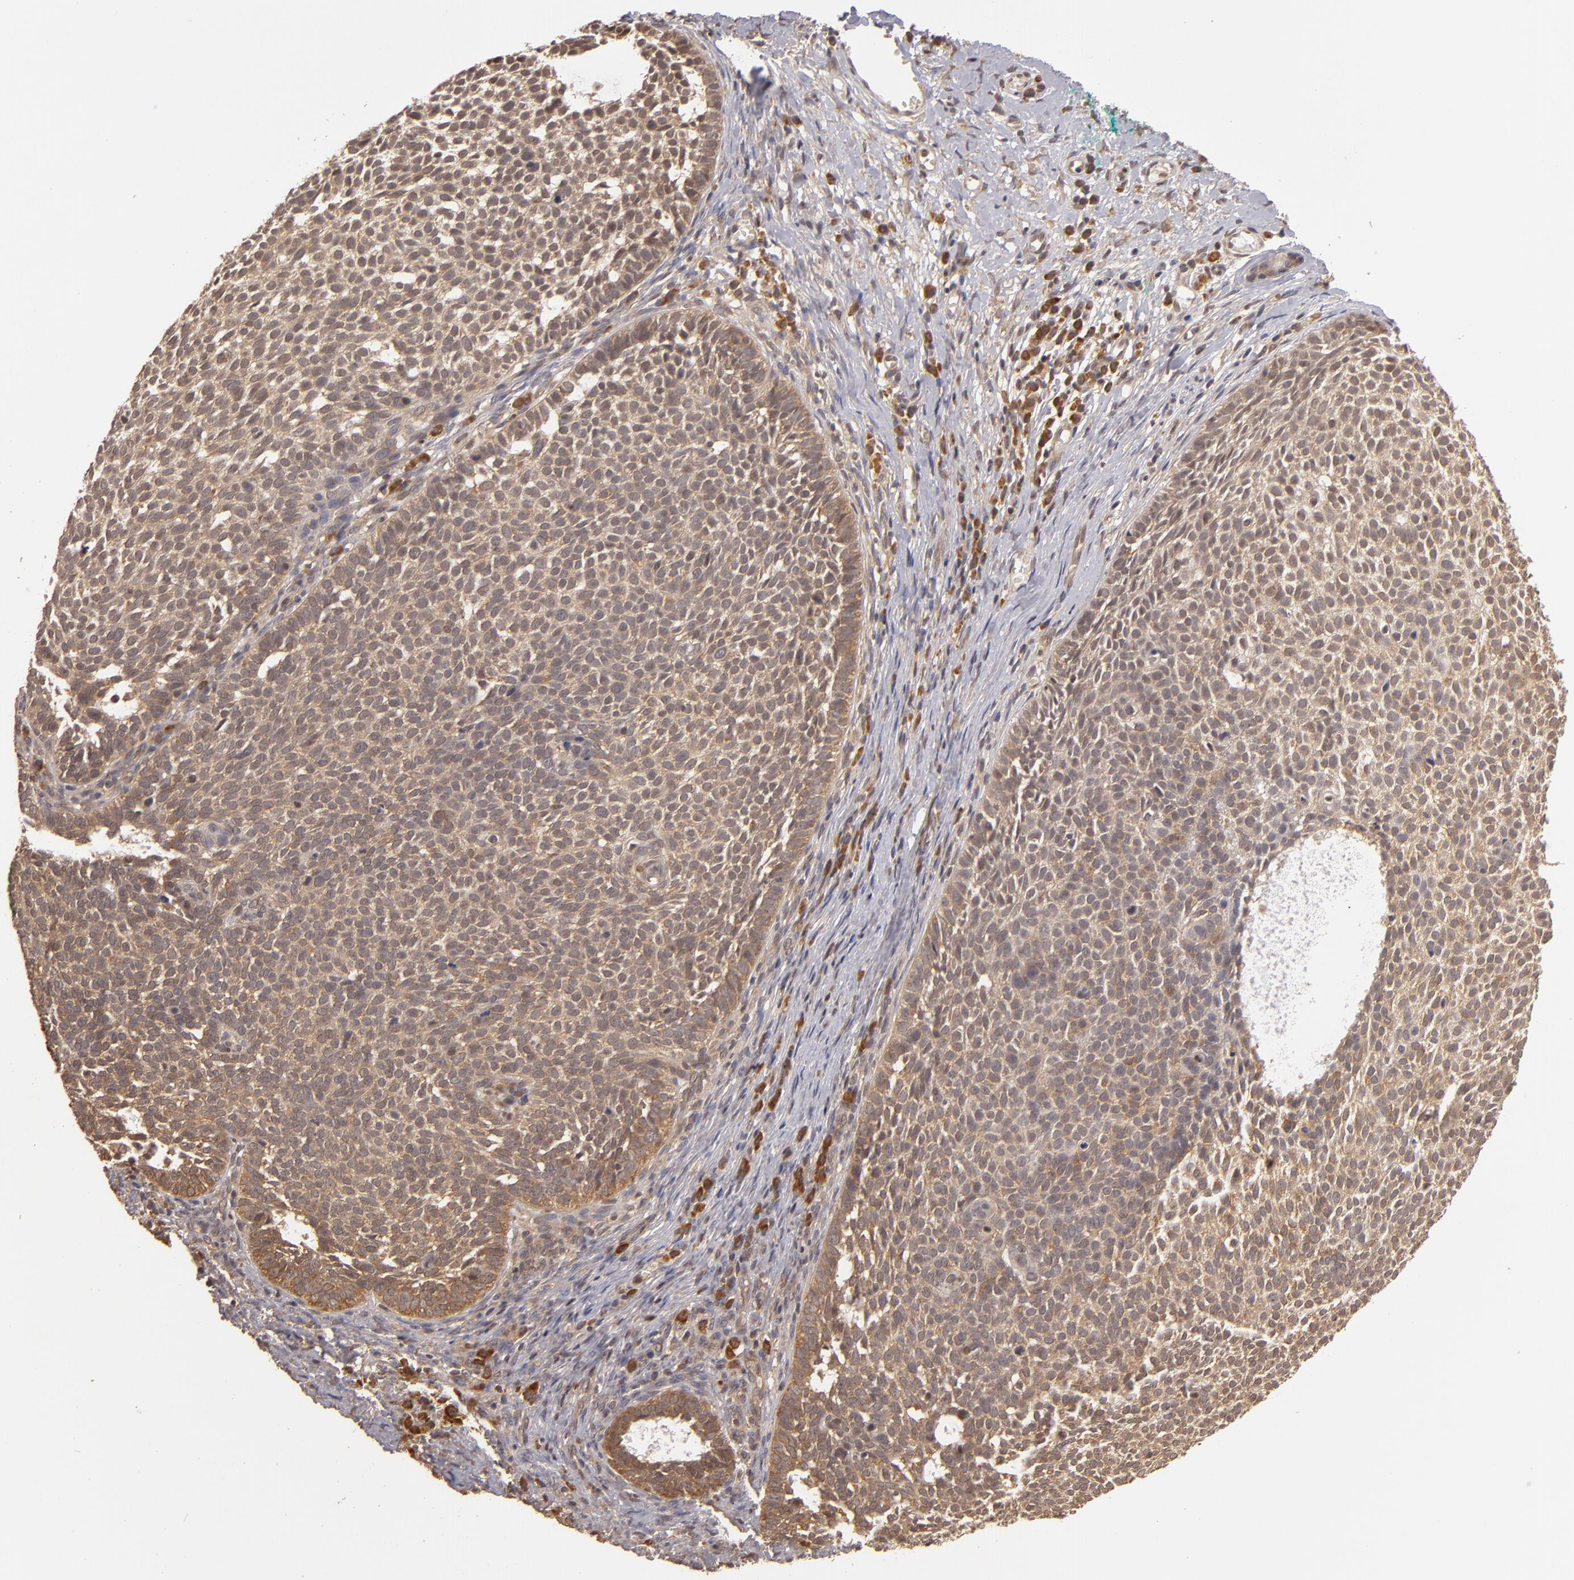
{"staining": {"intensity": "moderate", "quantity": ">75%", "location": "cytoplasmic/membranous"}, "tissue": "skin cancer", "cell_type": "Tumor cells", "image_type": "cancer", "snomed": [{"axis": "morphology", "description": "Basal cell carcinoma"}, {"axis": "topography", "description": "Skin"}], "caption": "A brown stain highlights moderate cytoplasmic/membranous positivity of a protein in skin basal cell carcinoma tumor cells.", "gene": "MAPK3", "patient": {"sex": "male", "age": 63}}